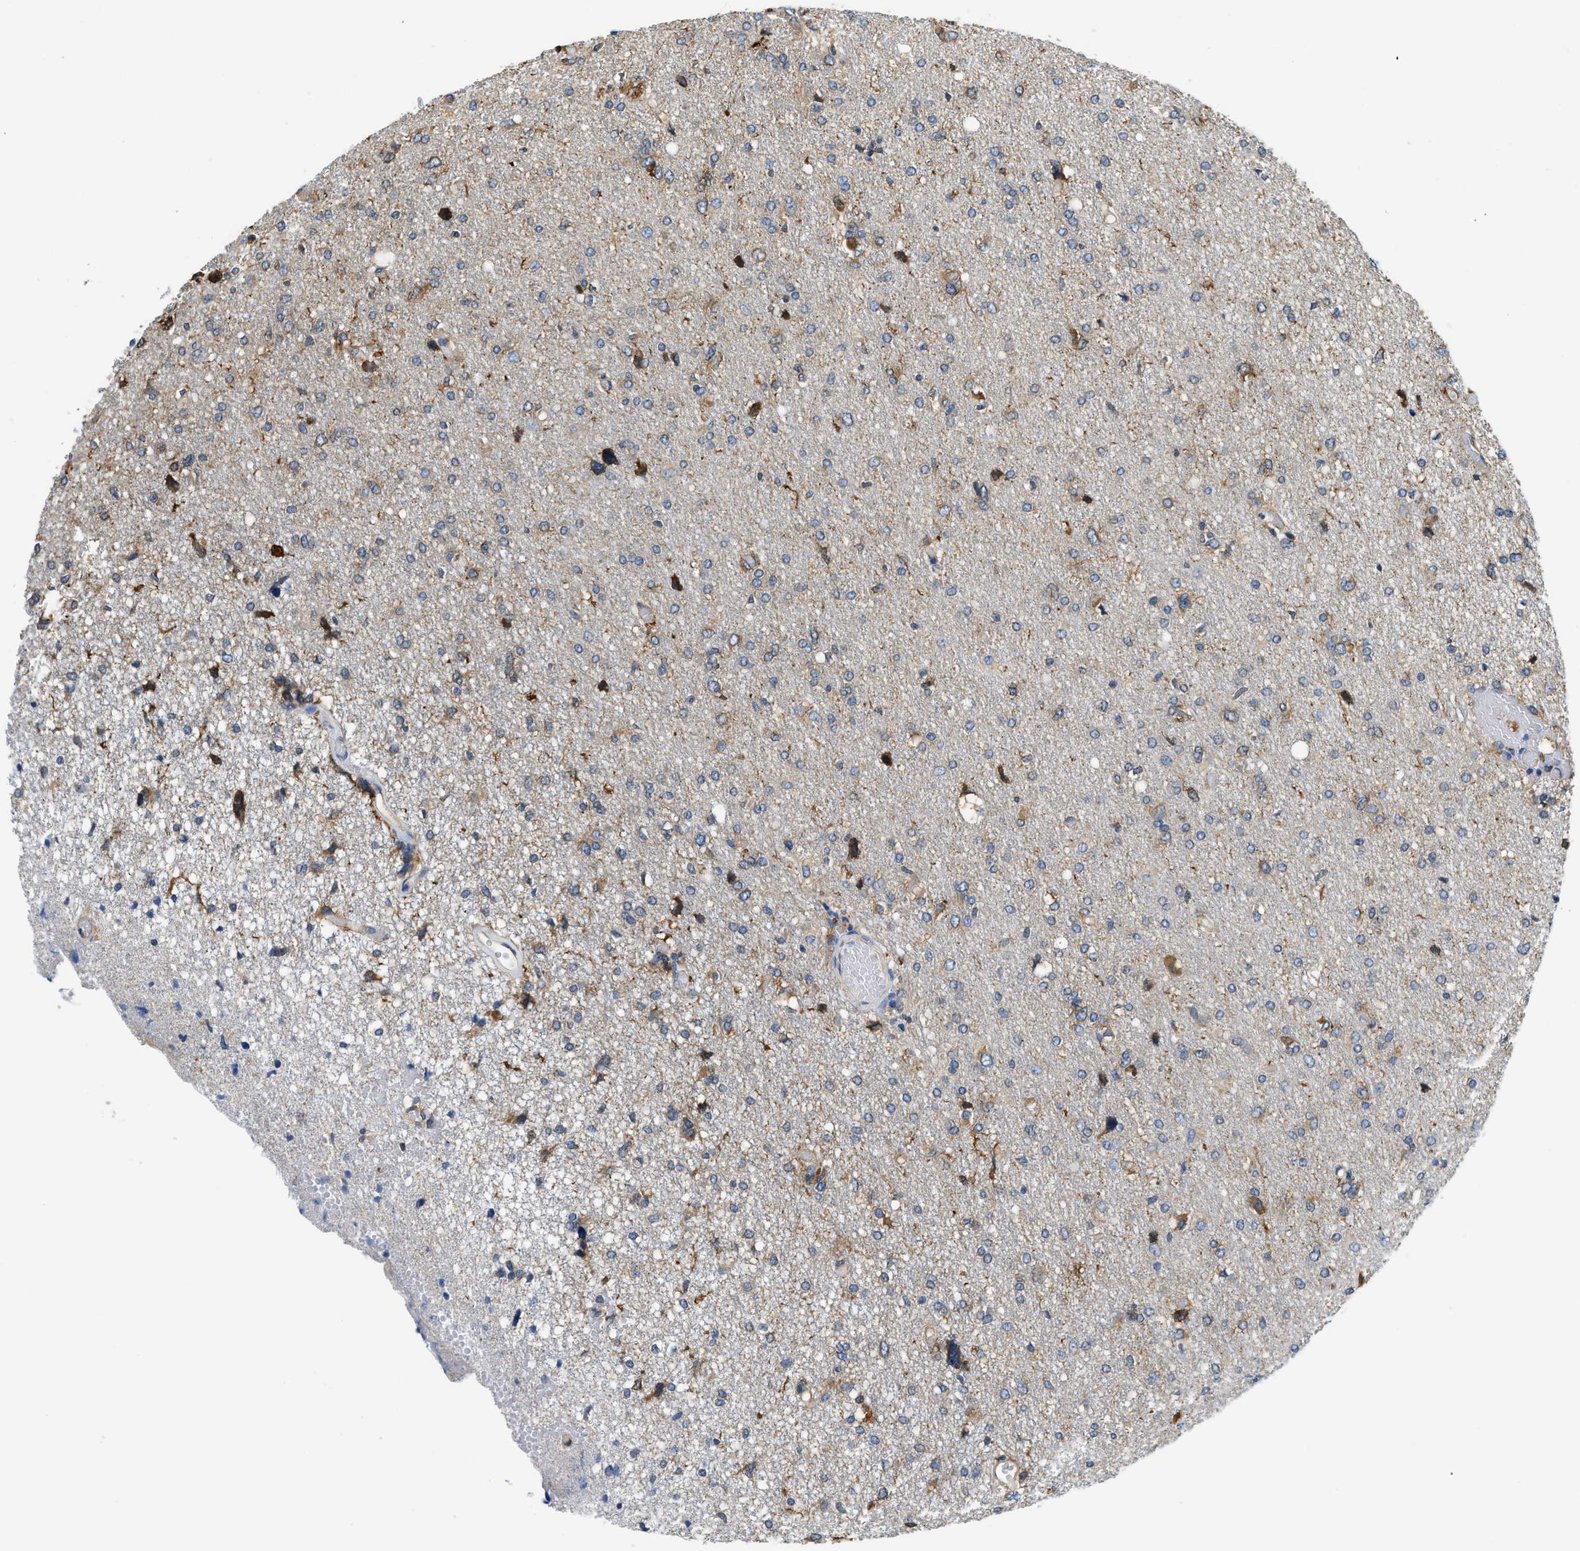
{"staining": {"intensity": "weak", "quantity": "25%-75%", "location": "cytoplasmic/membranous"}, "tissue": "glioma", "cell_type": "Tumor cells", "image_type": "cancer", "snomed": [{"axis": "morphology", "description": "Glioma, malignant, High grade"}, {"axis": "topography", "description": "Brain"}], "caption": "Malignant glioma (high-grade) stained with DAB (3,3'-diaminobenzidine) immunohistochemistry (IHC) demonstrates low levels of weak cytoplasmic/membranous staining in approximately 25%-75% of tumor cells. Nuclei are stained in blue.", "gene": "PPP2R1B", "patient": {"sex": "female", "age": 59}}